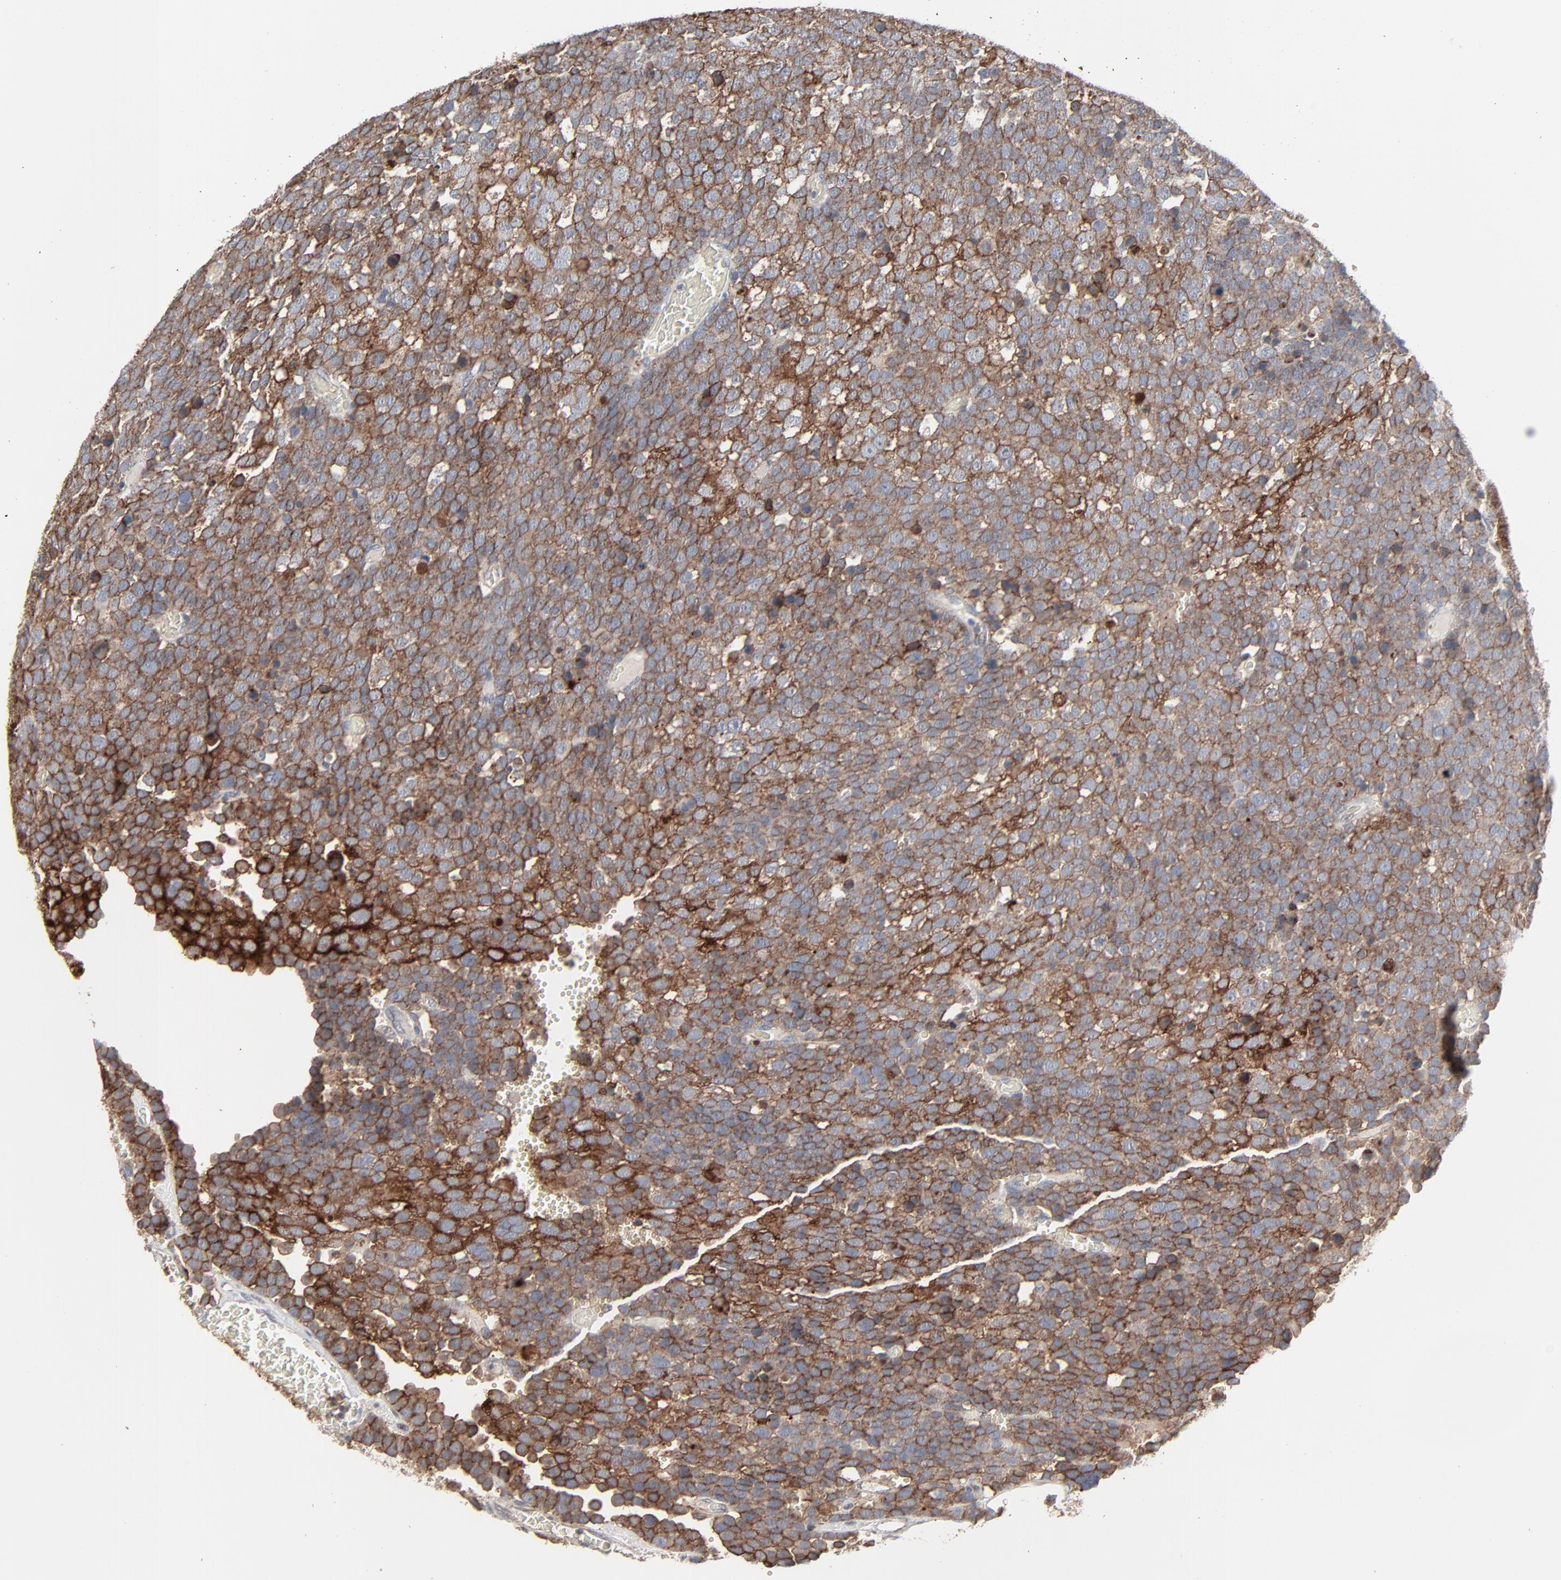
{"staining": {"intensity": "strong", "quantity": ">75%", "location": "cytoplasmic/membranous"}, "tissue": "testis cancer", "cell_type": "Tumor cells", "image_type": "cancer", "snomed": [{"axis": "morphology", "description": "Seminoma, NOS"}, {"axis": "topography", "description": "Testis"}], "caption": "Protein staining of seminoma (testis) tissue displays strong cytoplasmic/membranous expression in approximately >75% of tumor cells. (IHC, brightfield microscopy, high magnification).", "gene": "JAM3", "patient": {"sex": "male", "age": 71}}